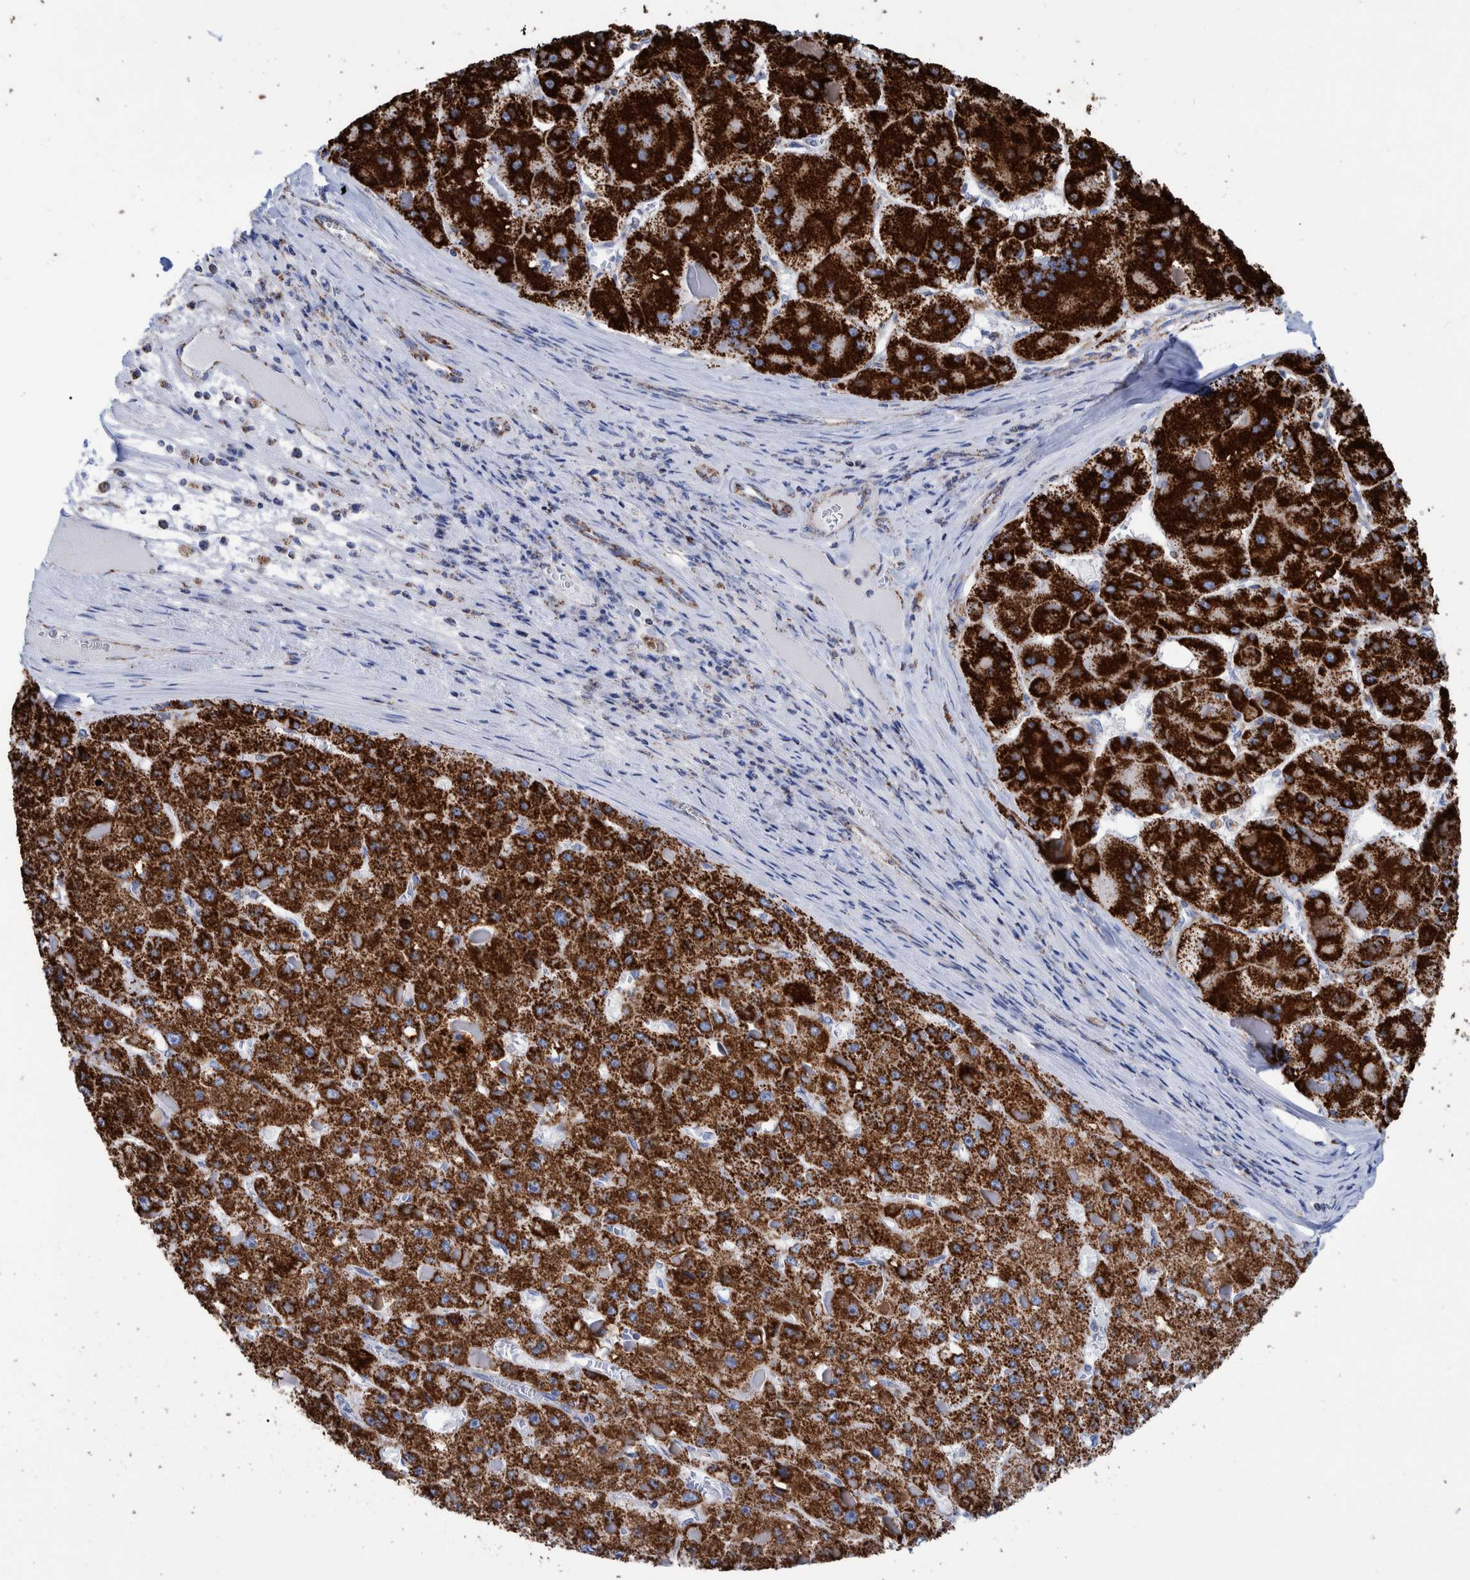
{"staining": {"intensity": "strong", "quantity": ">75%", "location": "cytoplasmic/membranous"}, "tissue": "liver cancer", "cell_type": "Tumor cells", "image_type": "cancer", "snomed": [{"axis": "morphology", "description": "Carcinoma, Hepatocellular, NOS"}, {"axis": "topography", "description": "Liver"}], "caption": "Immunohistochemistry of liver cancer exhibits high levels of strong cytoplasmic/membranous staining in about >75% of tumor cells.", "gene": "DECR1", "patient": {"sex": "female", "age": 73}}